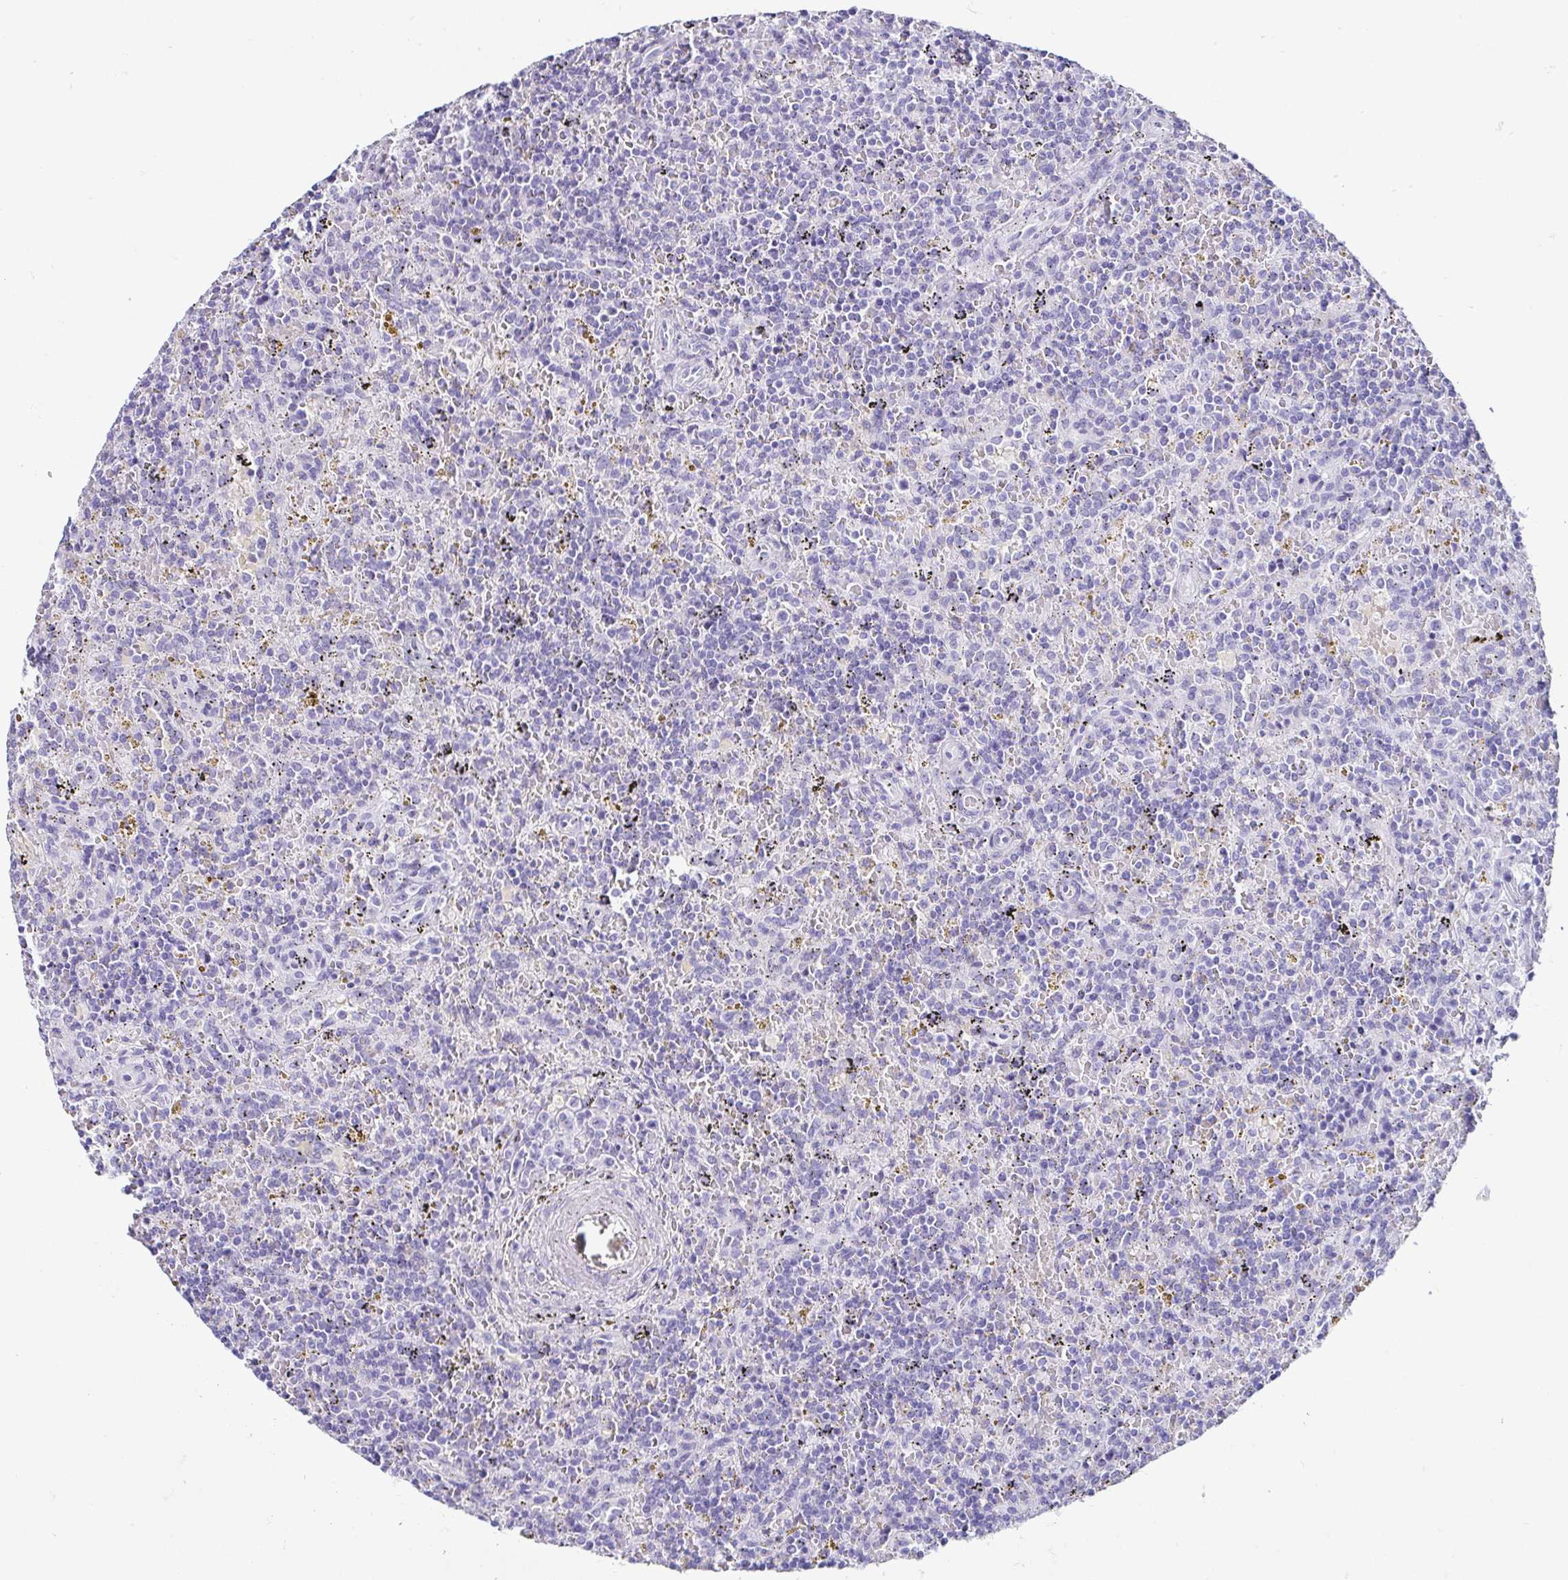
{"staining": {"intensity": "negative", "quantity": "none", "location": "none"}, "tissue": "lymphoma", "cell_type": "Tumor cells", "image_type": "cancer", "snomed": [{"axis": "morphology", "description": "Malignant lymphoma, non-Hodgkin's type, Low grade"}, {"axis": "topography", "description": "Spleen"}], "caption": "Tumor cells show no significant protein expression in lymphoma.", "gene": "CD164L2", "patient": {"sex": "male", "age": 67}}